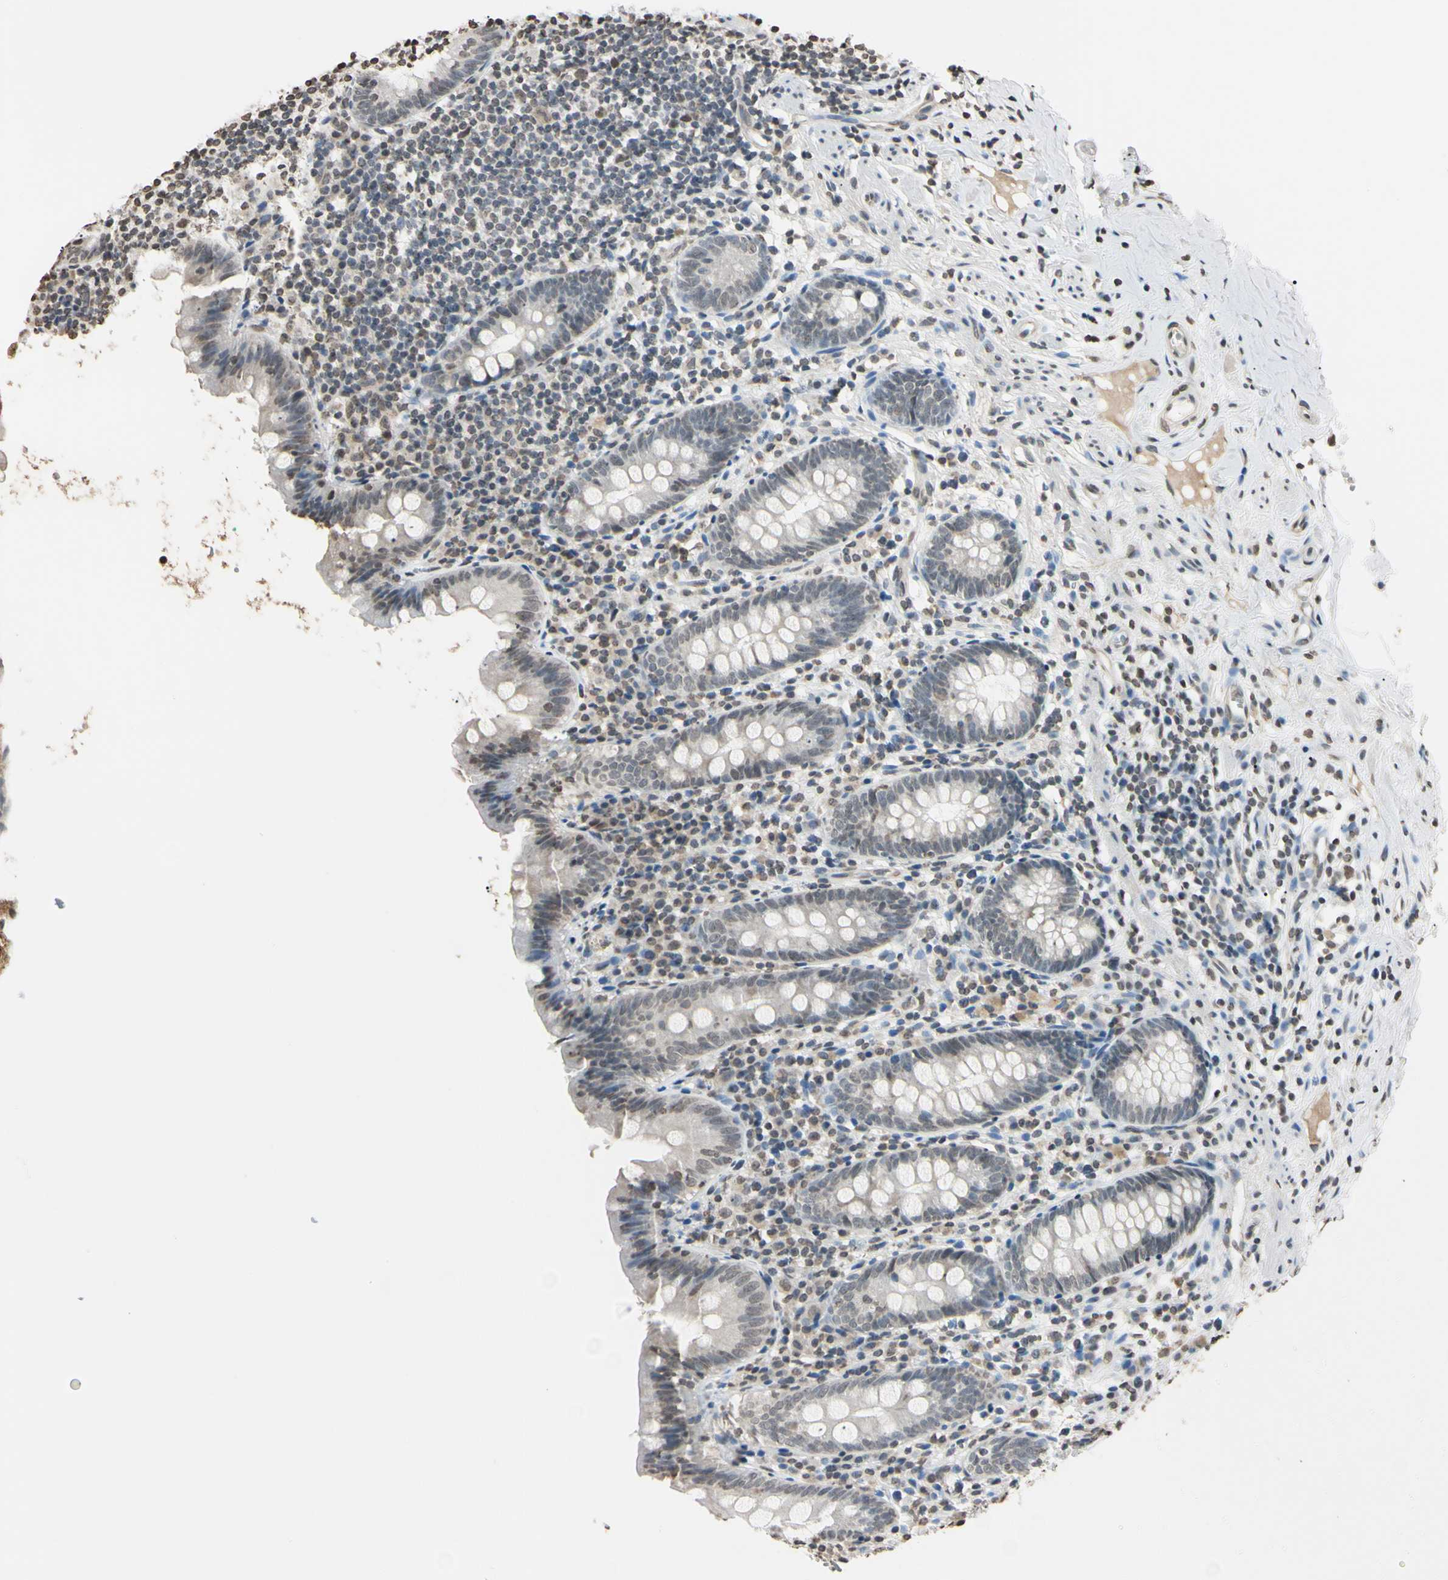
{"staining": {"intensity": "weak", "quantity": "<25%", "location": "nuclear"}, "tissue": "appendix", "cell_type": "Glandular cells", "image_type": "normal", "snomed": [{"axis": "morphology", "description": "Normal tissue, NOS"}, {"axis": "topography", "description": "Appendix"}], "caption": "Immunohistochemistry (IHC) histopathology image of normal appendix: appendix stained with DAB (3,3'-diaminobenzidine) reveals no significant protein staining in glandular cells. (Brightfield microscopy of DAB immunohistochemistry (IHC) at high magnification).", "gene": "CDC45", "patient": {"sex": "male", "age": 52}}